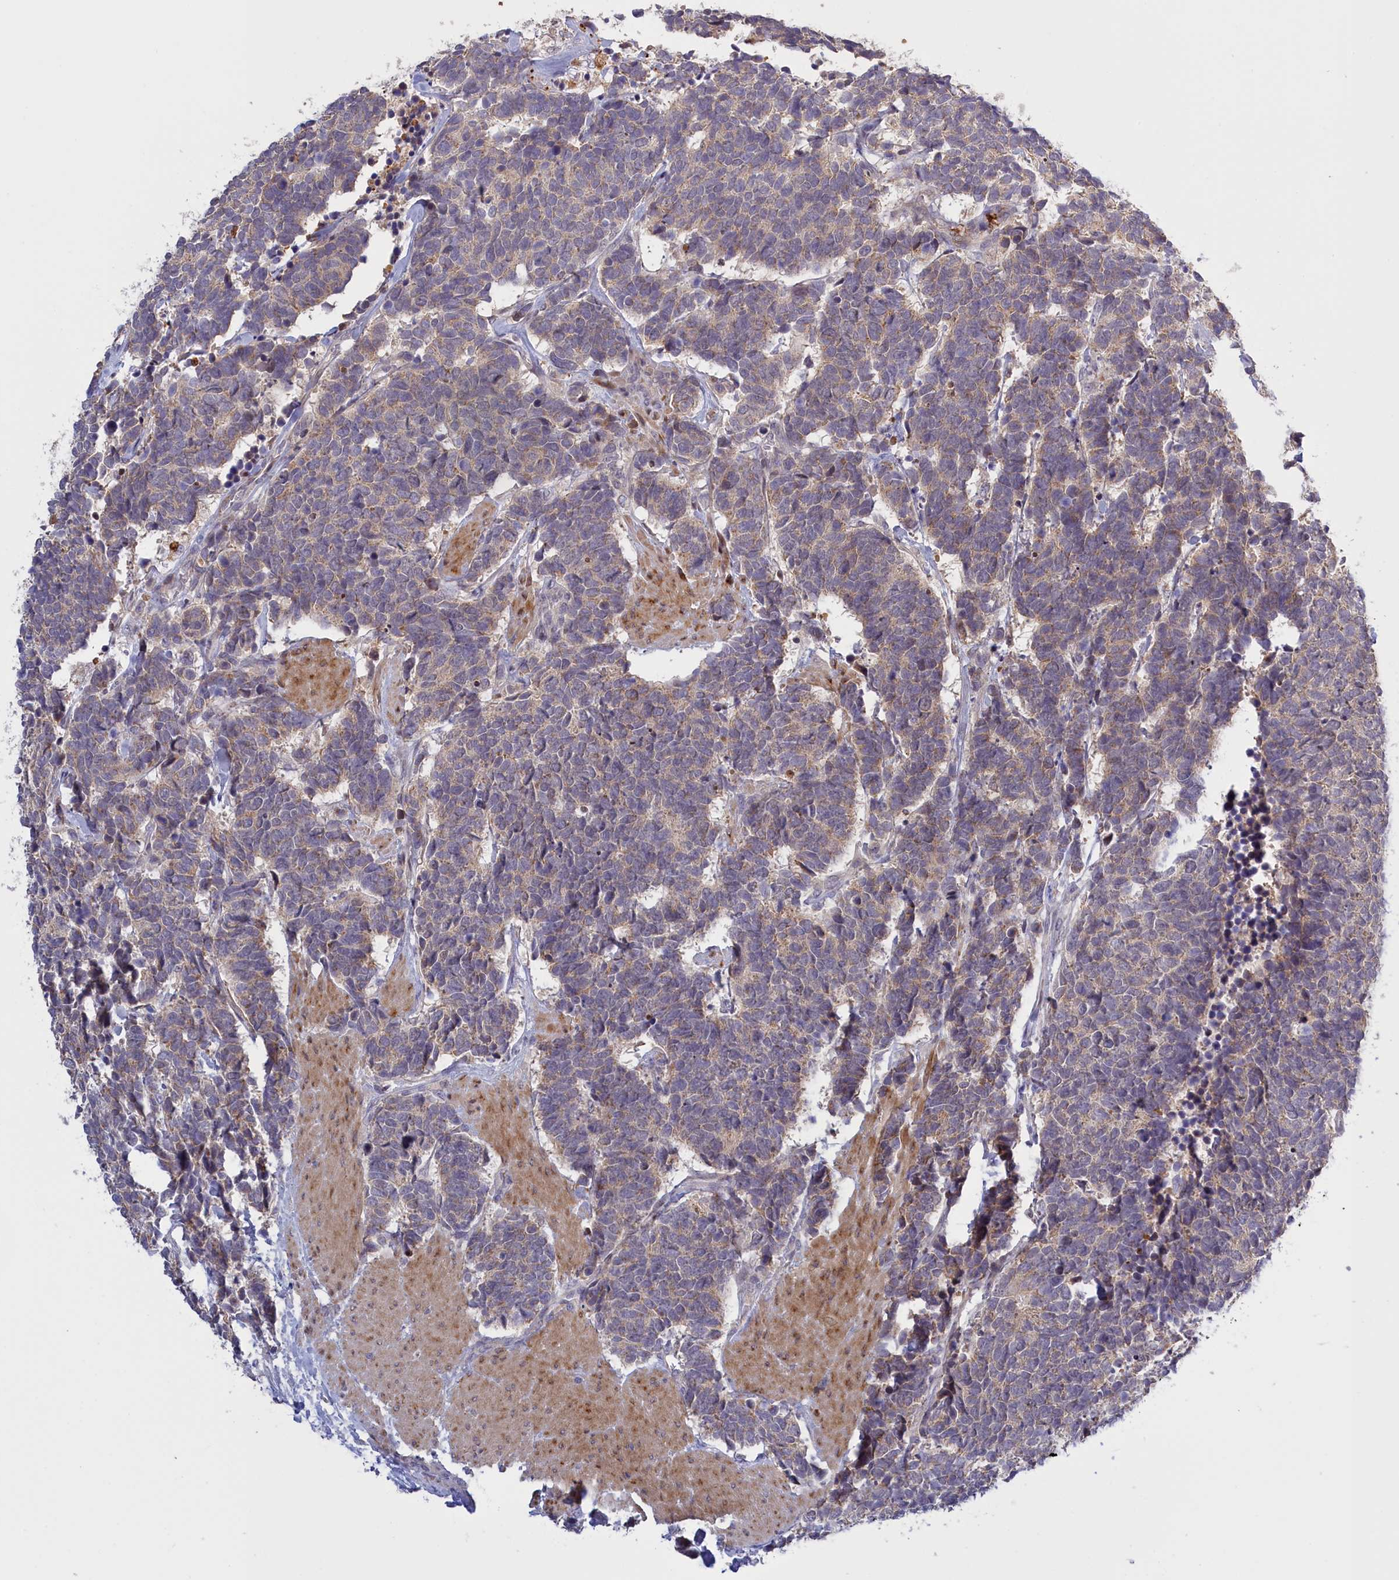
{"staining": {"intensity": "weak", "quantity": "<25%", "location": "cytoplasmic/membranous"}, "tissue": "carcinoid", "cell_type": "Tumor cells", "image_type": "cancer", "snomed": [{"axis": "morphology", "description": "Carcinoma, NOS"}, {"axis": "morphology", "description": "Carcinoid, malignant, NOS"}, {"axis": "topography", "description": "Urinary bladder"}], "caption": "Photomicrograph shows no significant protein expression in tumor cells of carcinoid.", "gene": "RRAD", "patient": {"sex": "male", "age": 57}}